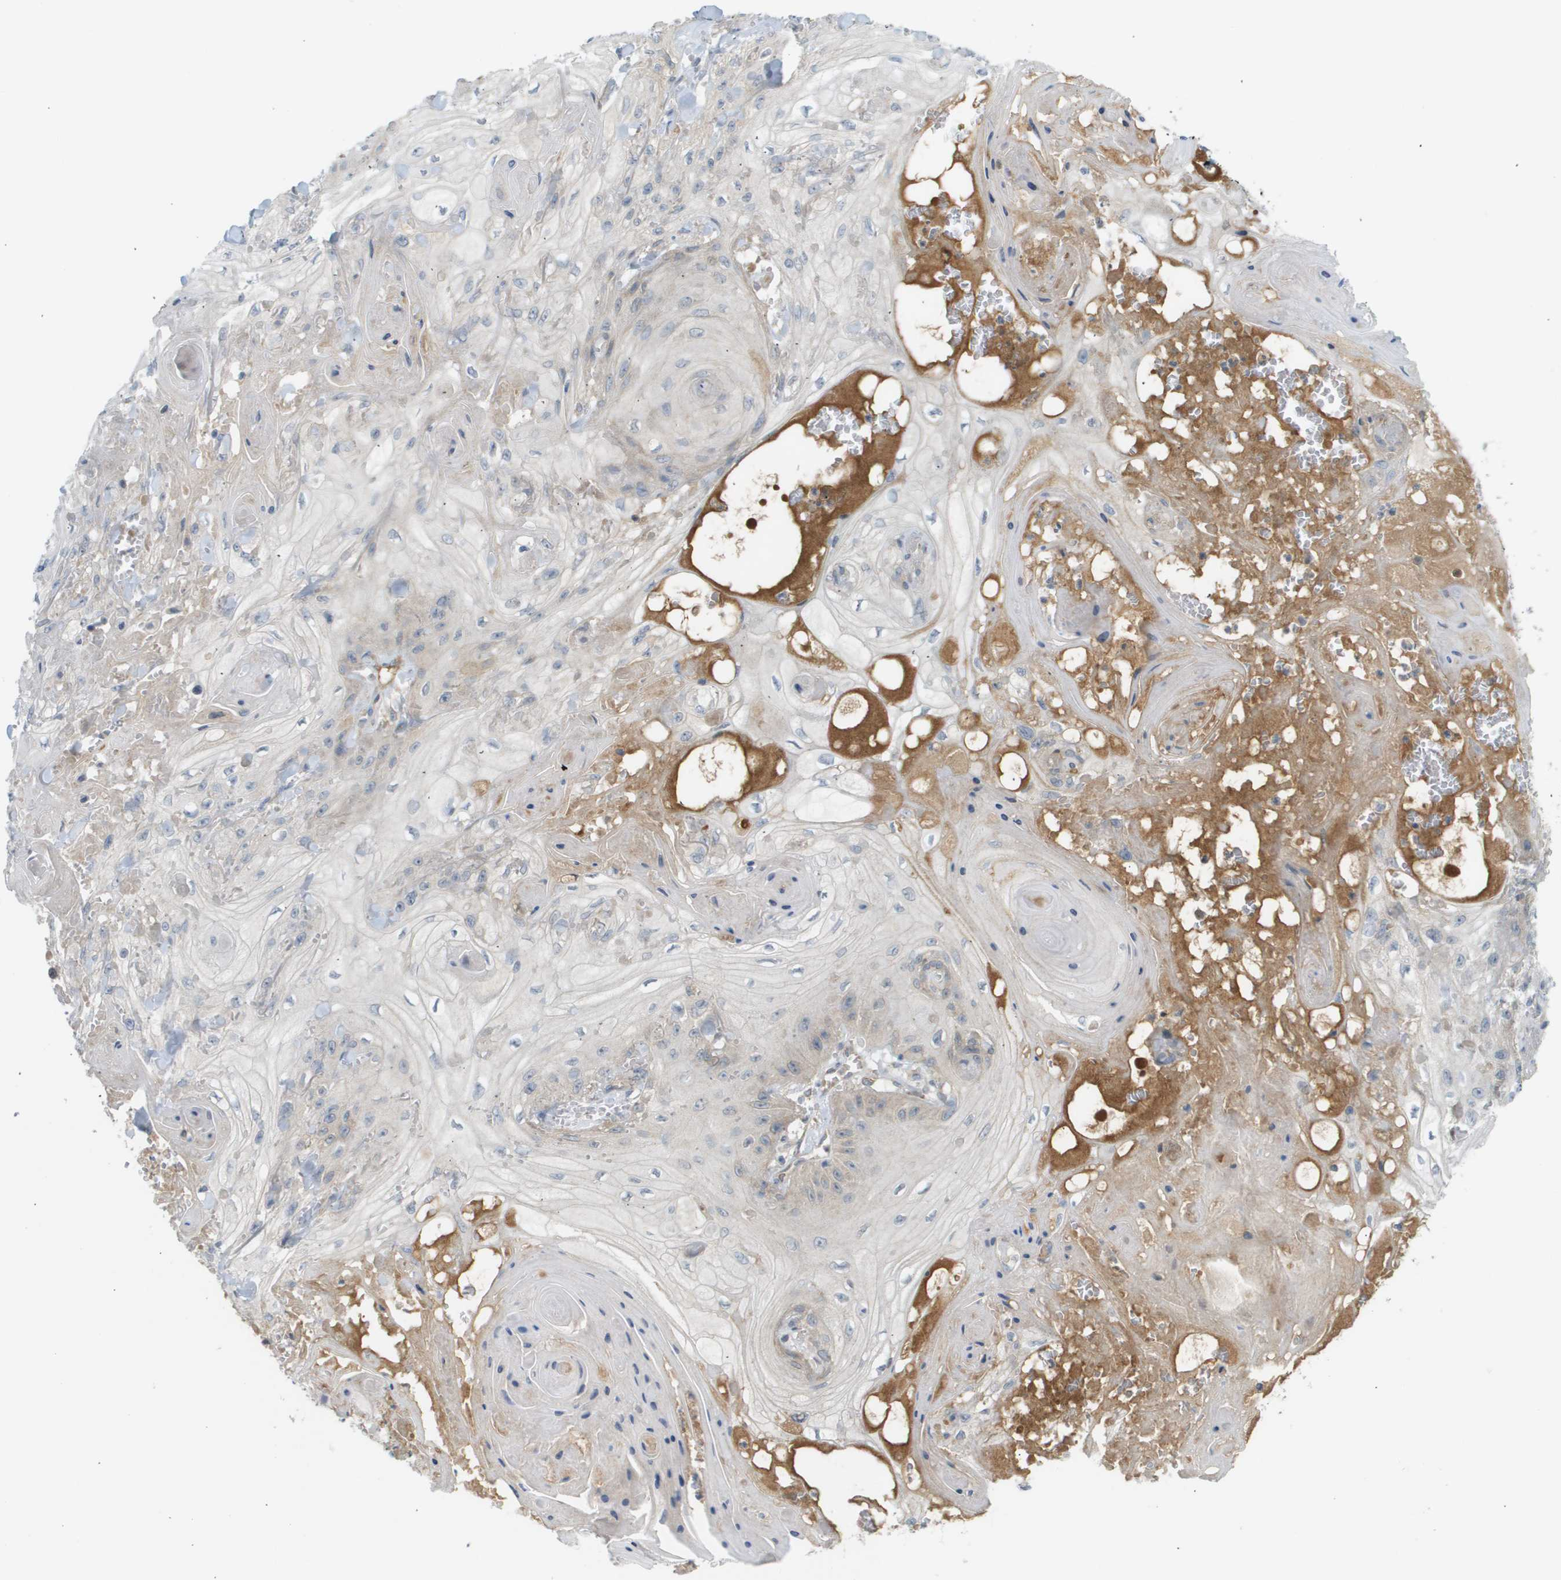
{"staining": {"intensity": "moderate", "quantity": "<25%", "location": "cytoplasmic/membranous"}, "tissue": "skin cancer", "cell_type": "Tumor cells", "image_type": "cancer", "snomed": [{"axis": "morphology", "description": "Squamous cell carcinoma, NOS"}, {"axis": "topography", "description": "Skin"}], "caption": "Immunohistochemical staining of human squamous cell carcinoma (skin) exhibits moderate cytoplasmic/membranous protein expression in approximately <25% of tumor cells.", "gene": "PROC", "patient": {"sex": "male", "age": 74}}